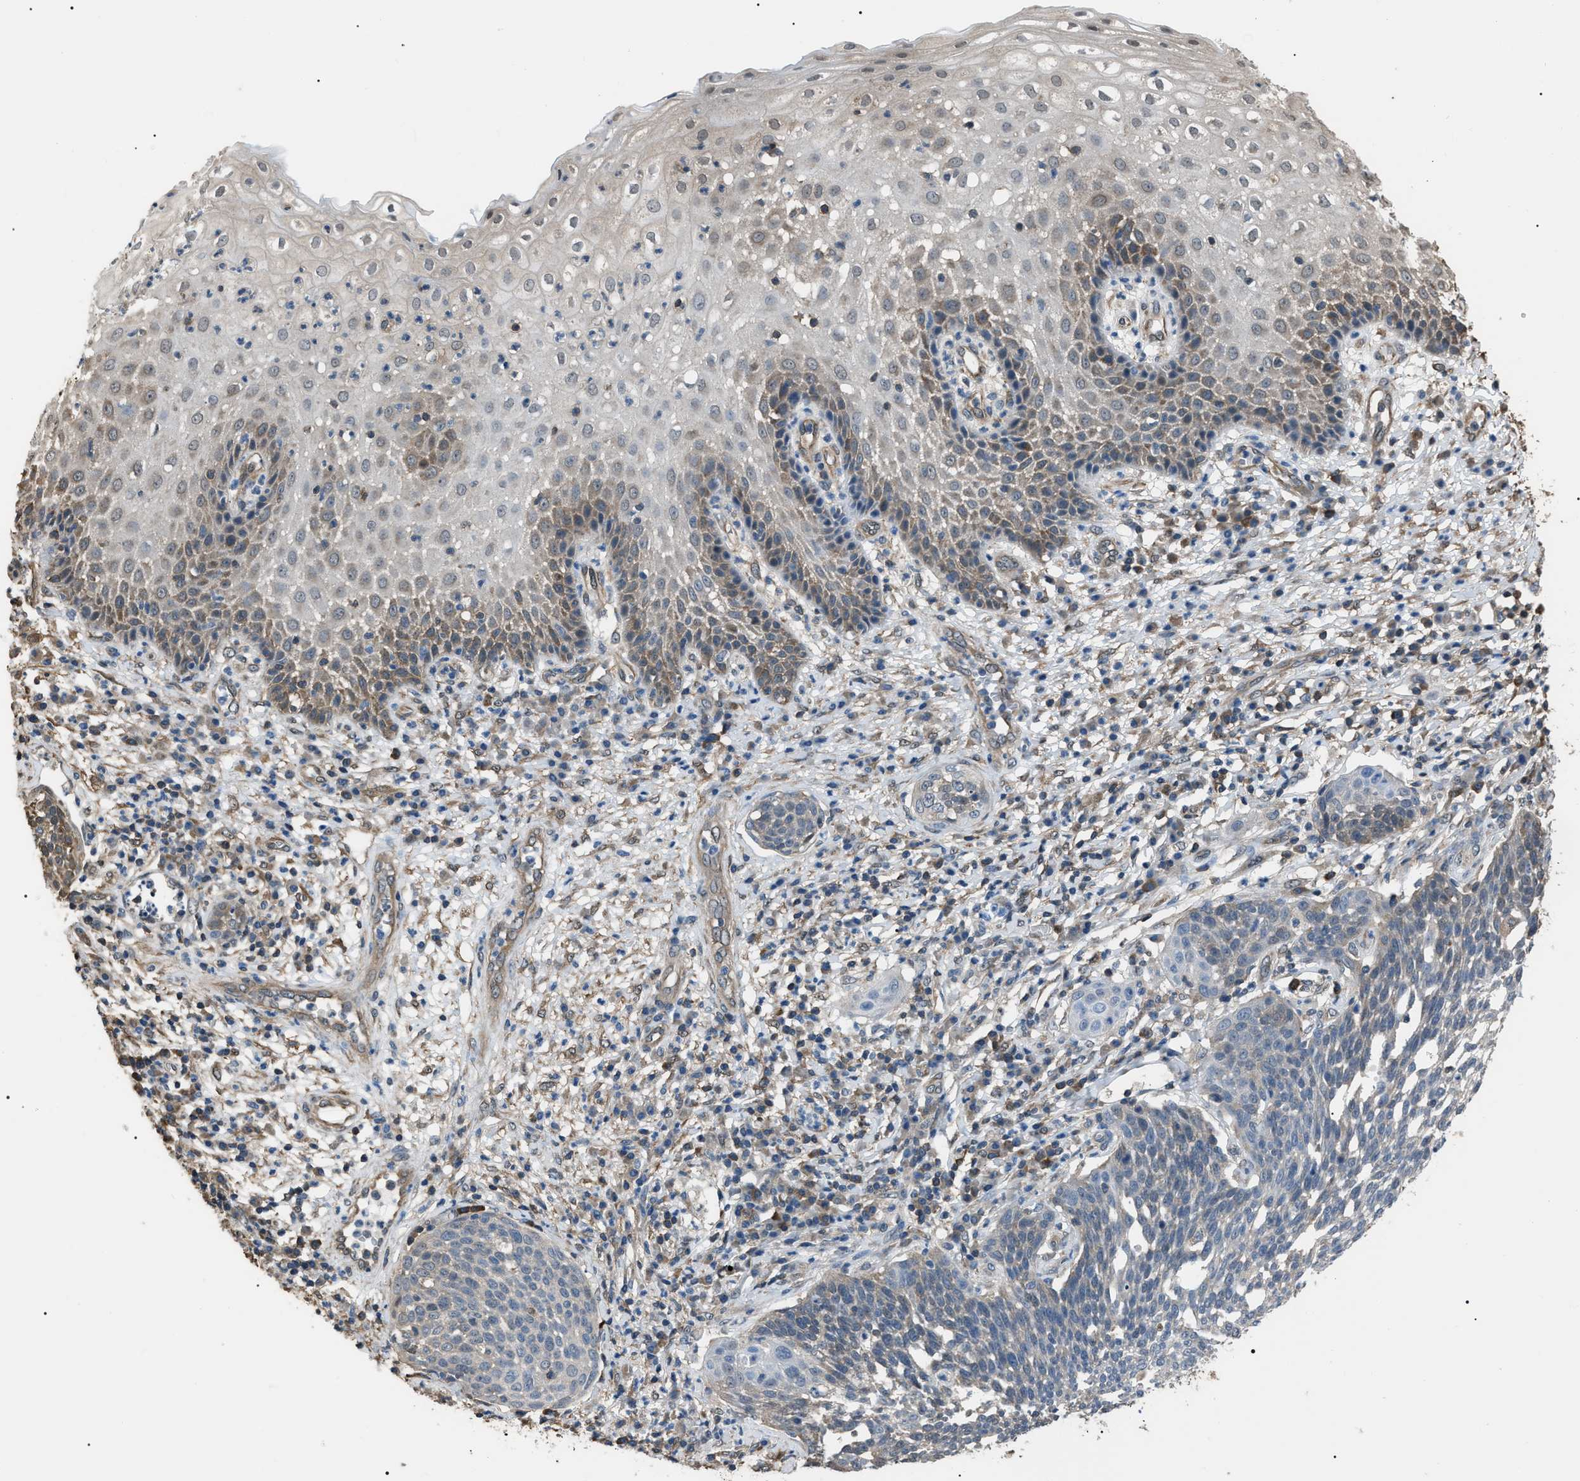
{"staining": {"intensity": "weak", "quantity": "<25%", "location": "cytoplasmic/membranous"}, "tissue": "cervical cancer", "cell_type": "Tumor cells", "image_type": "cancer", "snomed": [{"axis": "morphology", "description": "Squamous cell carcinoma, NOS"}, {"axis": "topography", "description": "Cervix"}], "caption": "There is no significant staining in tumor cells of cervical squamous cell carcinoma. Brightfield microscopy of immunohistochemistry (IHC) stained with DAB (brown) and hematoxylin (blue), captured at high magnification.", "gene": "PDCD5", "patient": {"sex": "female", "age": 34}}